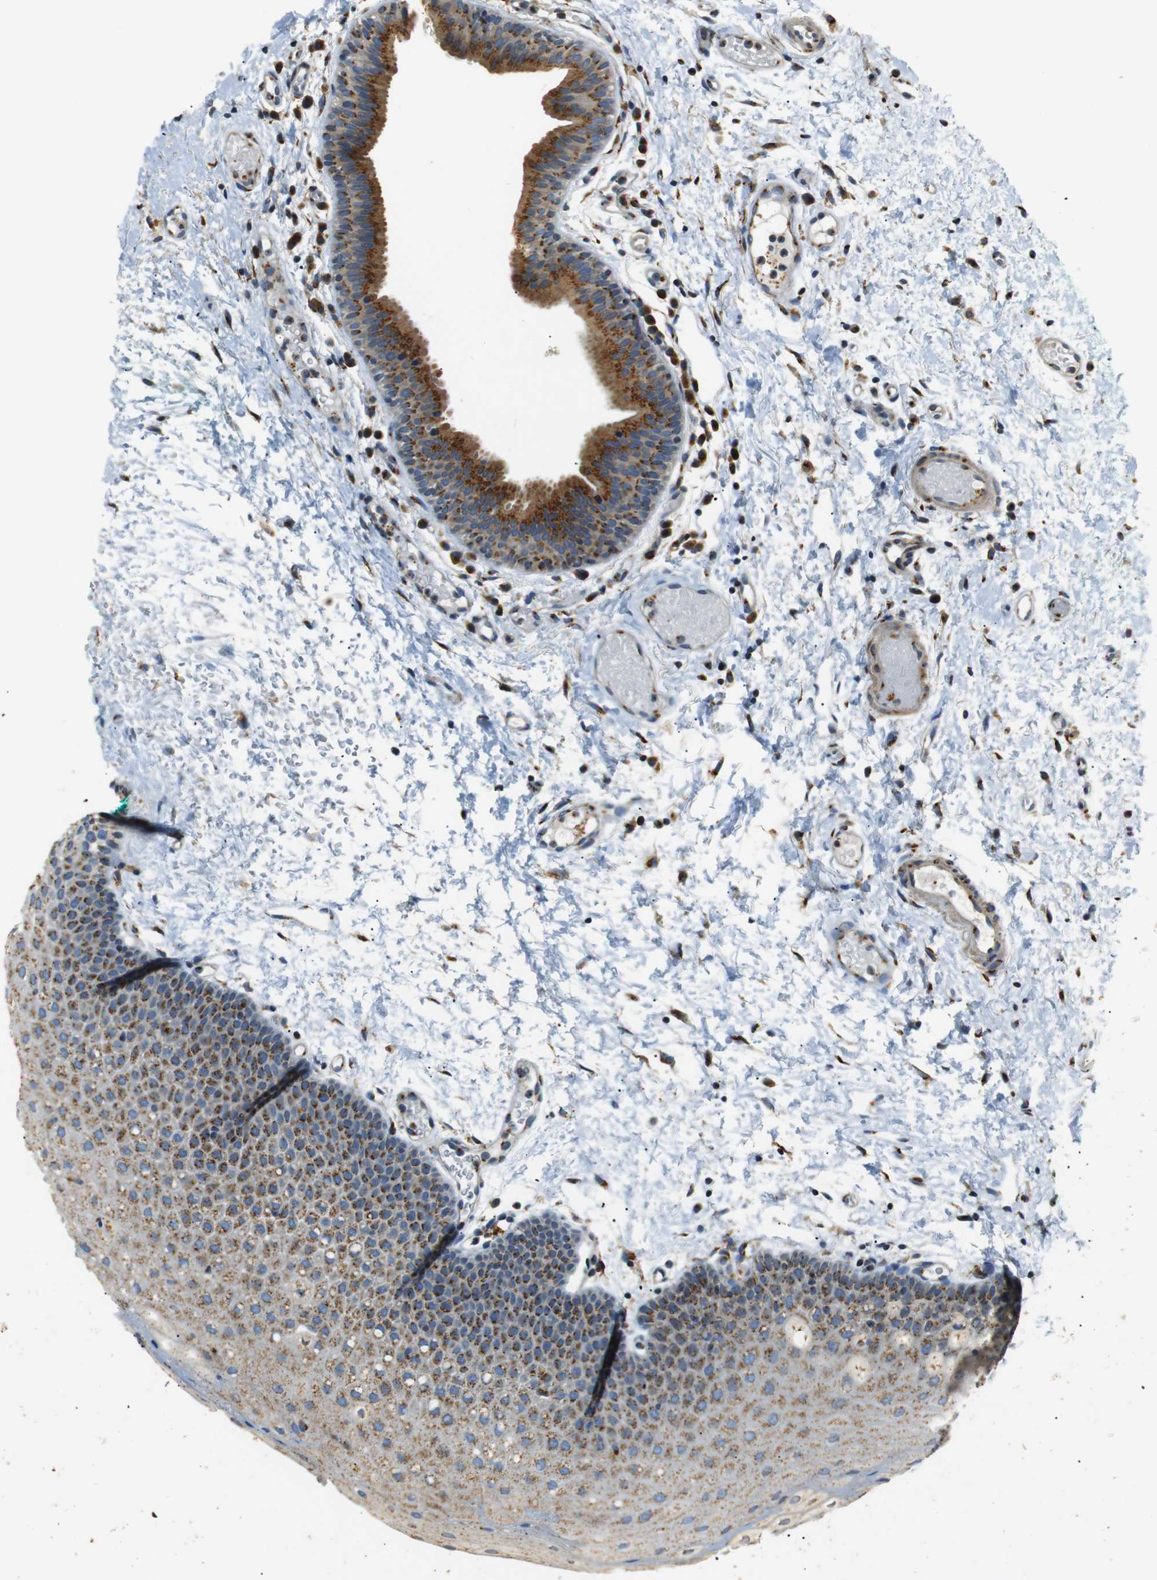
{"staining": {"intensity": "moderate", "quantity": "25%-75%", "location": "cytoplasmic/membranous"}, "tissue": "oral mucosa", "cell_type": "Squamous epithelial cells", "image_type": "normal", "snomed": [{"axis": "morphology", "description": "Normal tissue, NOS"}, {"axis": "morphology", "description": "Squamous cell carcinoma, NOS"}, {"axis": "topography", "description": "Oral tissue"}, {"axis": "topography", "description": "Salivary gland"}, {"axis": "topography", "description": "Head-Neck"}], "caption": "Human oral mucosa stained with a brown dye demonstrates moderate cytoplasmic/membranous positive positivity in about 25%-75% of squamous epithelial cells.", "gene": "TMED2", "patient": {"sex": "female", "age": 62}}